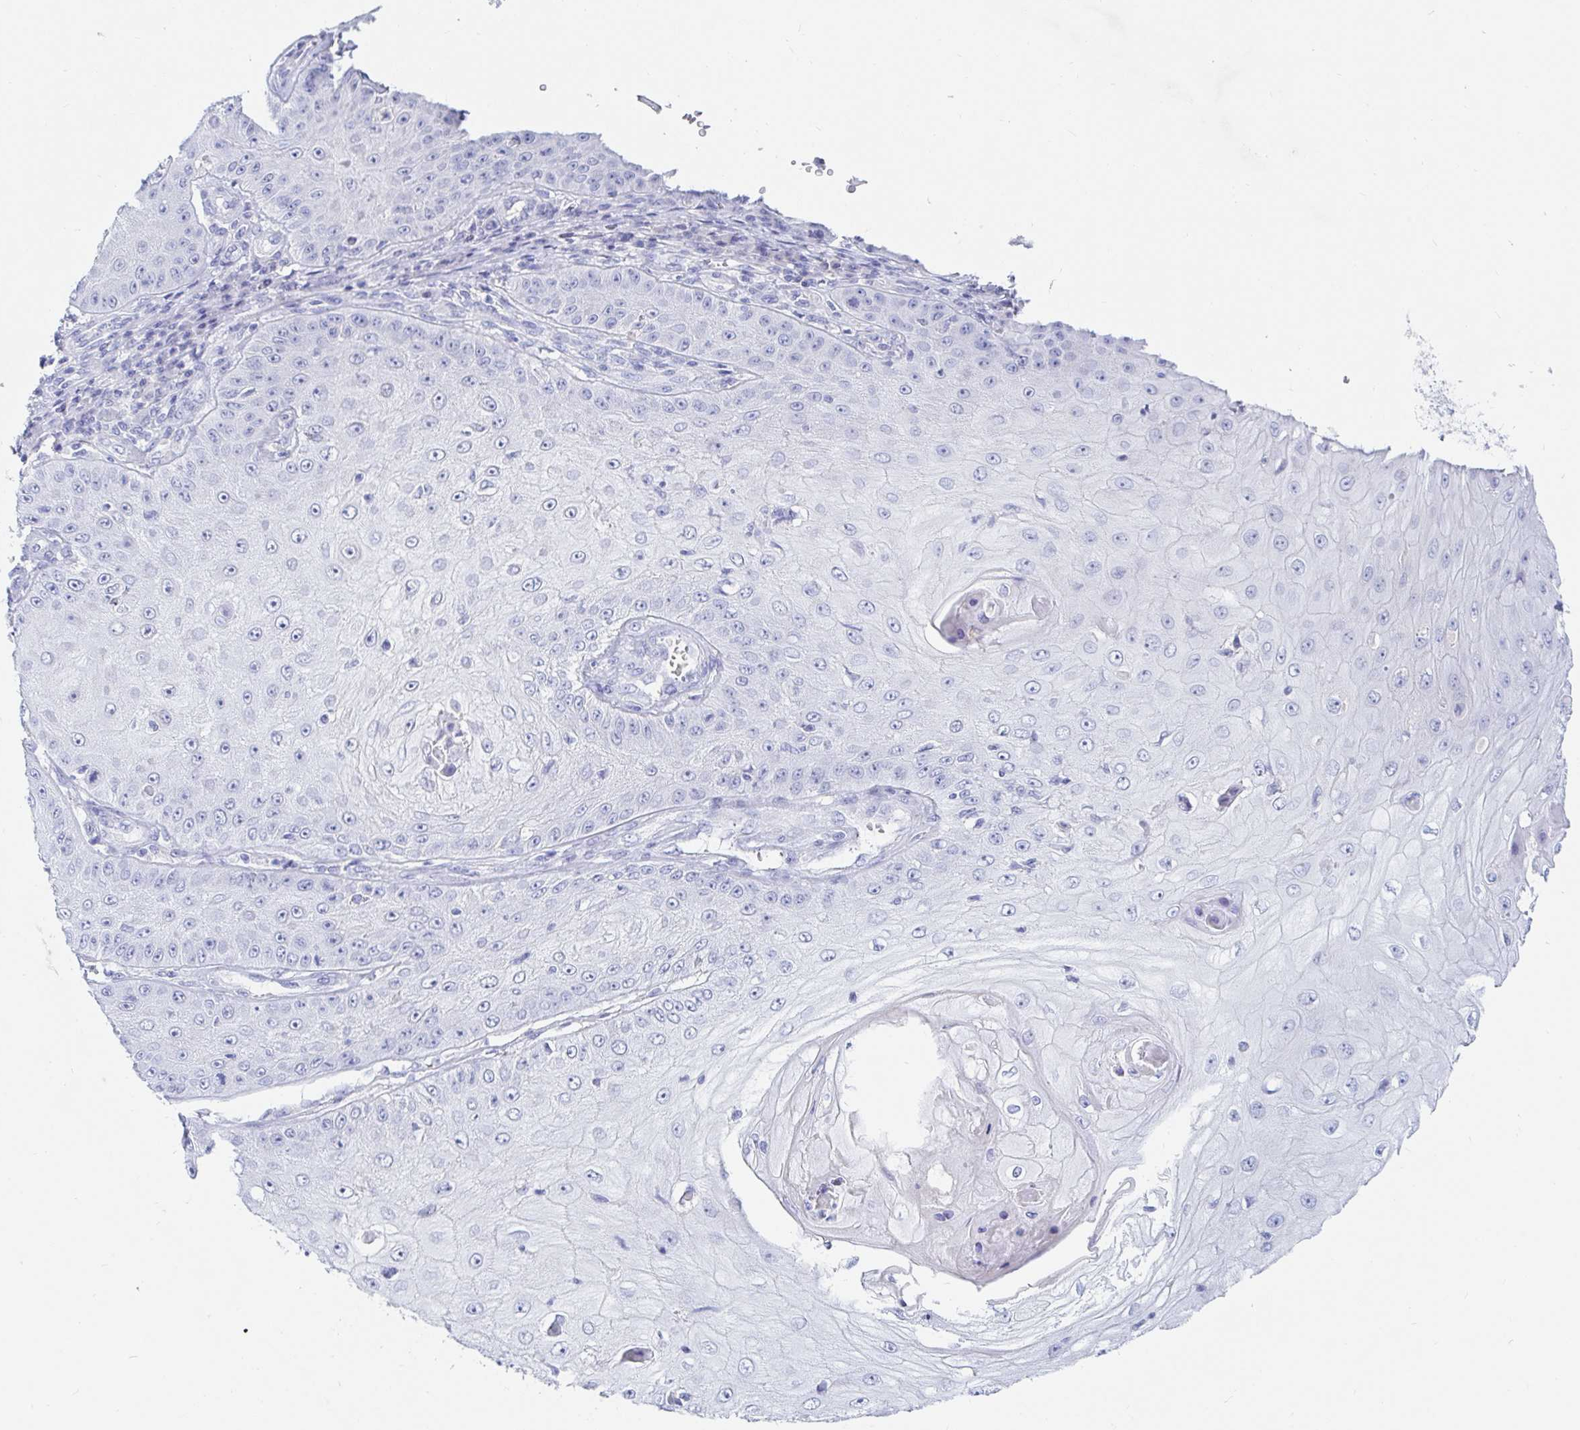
{"staining": {"intensity": "negative", "quantity": "none", "location": "none"}, "tissue": "skin cancer", "cell_type": "Tumor cells", "image_type": "cancer", "snomed": [{"axis": "morphology", "description": "Squamous cell carcinoma, NOS"}, {"axis": "topography", "description": "Skin"}], "caption": "Skin cancer was stained to show a protein in brown. There is no significant expression in tumor cells.", "gene": "NR2E1", "patient": {"sex": "male", "age": 70}}